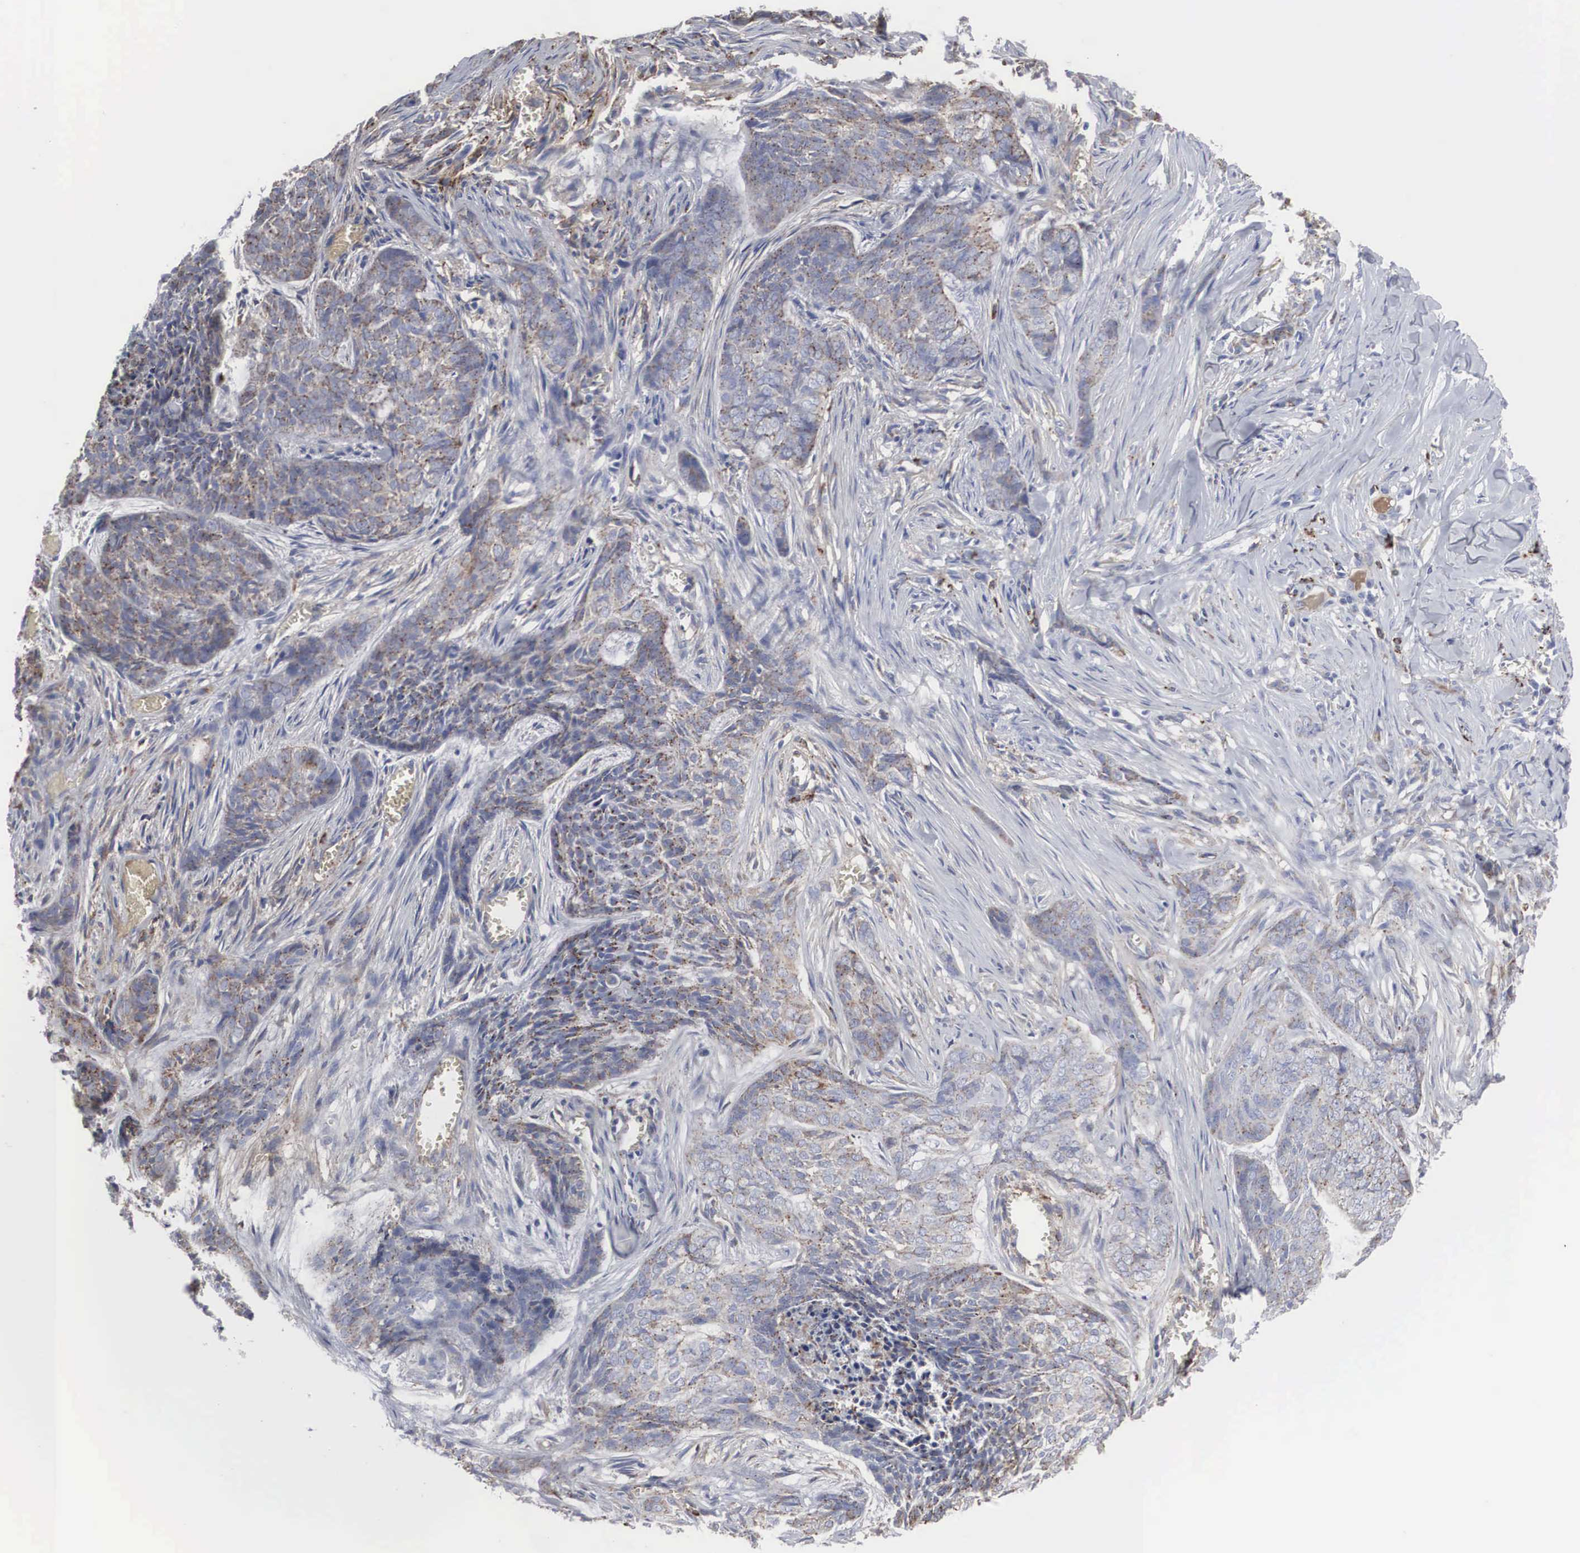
{"staining": {"intensity": "moderate", "quantity": "<25%", "location": "cytoplasmic/membranous"}, "tissue": "skin cancer", "cell_type": "Tumor cells", "image_type": "cancer", "snomed": [{"axis": "morphology", "description": "Normal tissue, NOS"}, {"axis": "morphology", "description": "Basal cell carcinoma"}, {"axis": "topography", "description": "Skin"}], "caption": "IHC of human basal cell carcinoma (skin) shows low levels of moderate cytoplasmic/membranous staining in approximately <25% of tumor cells.", "gene": "LGALS3BP", "patient": {"sex": "female", "age": 65}}